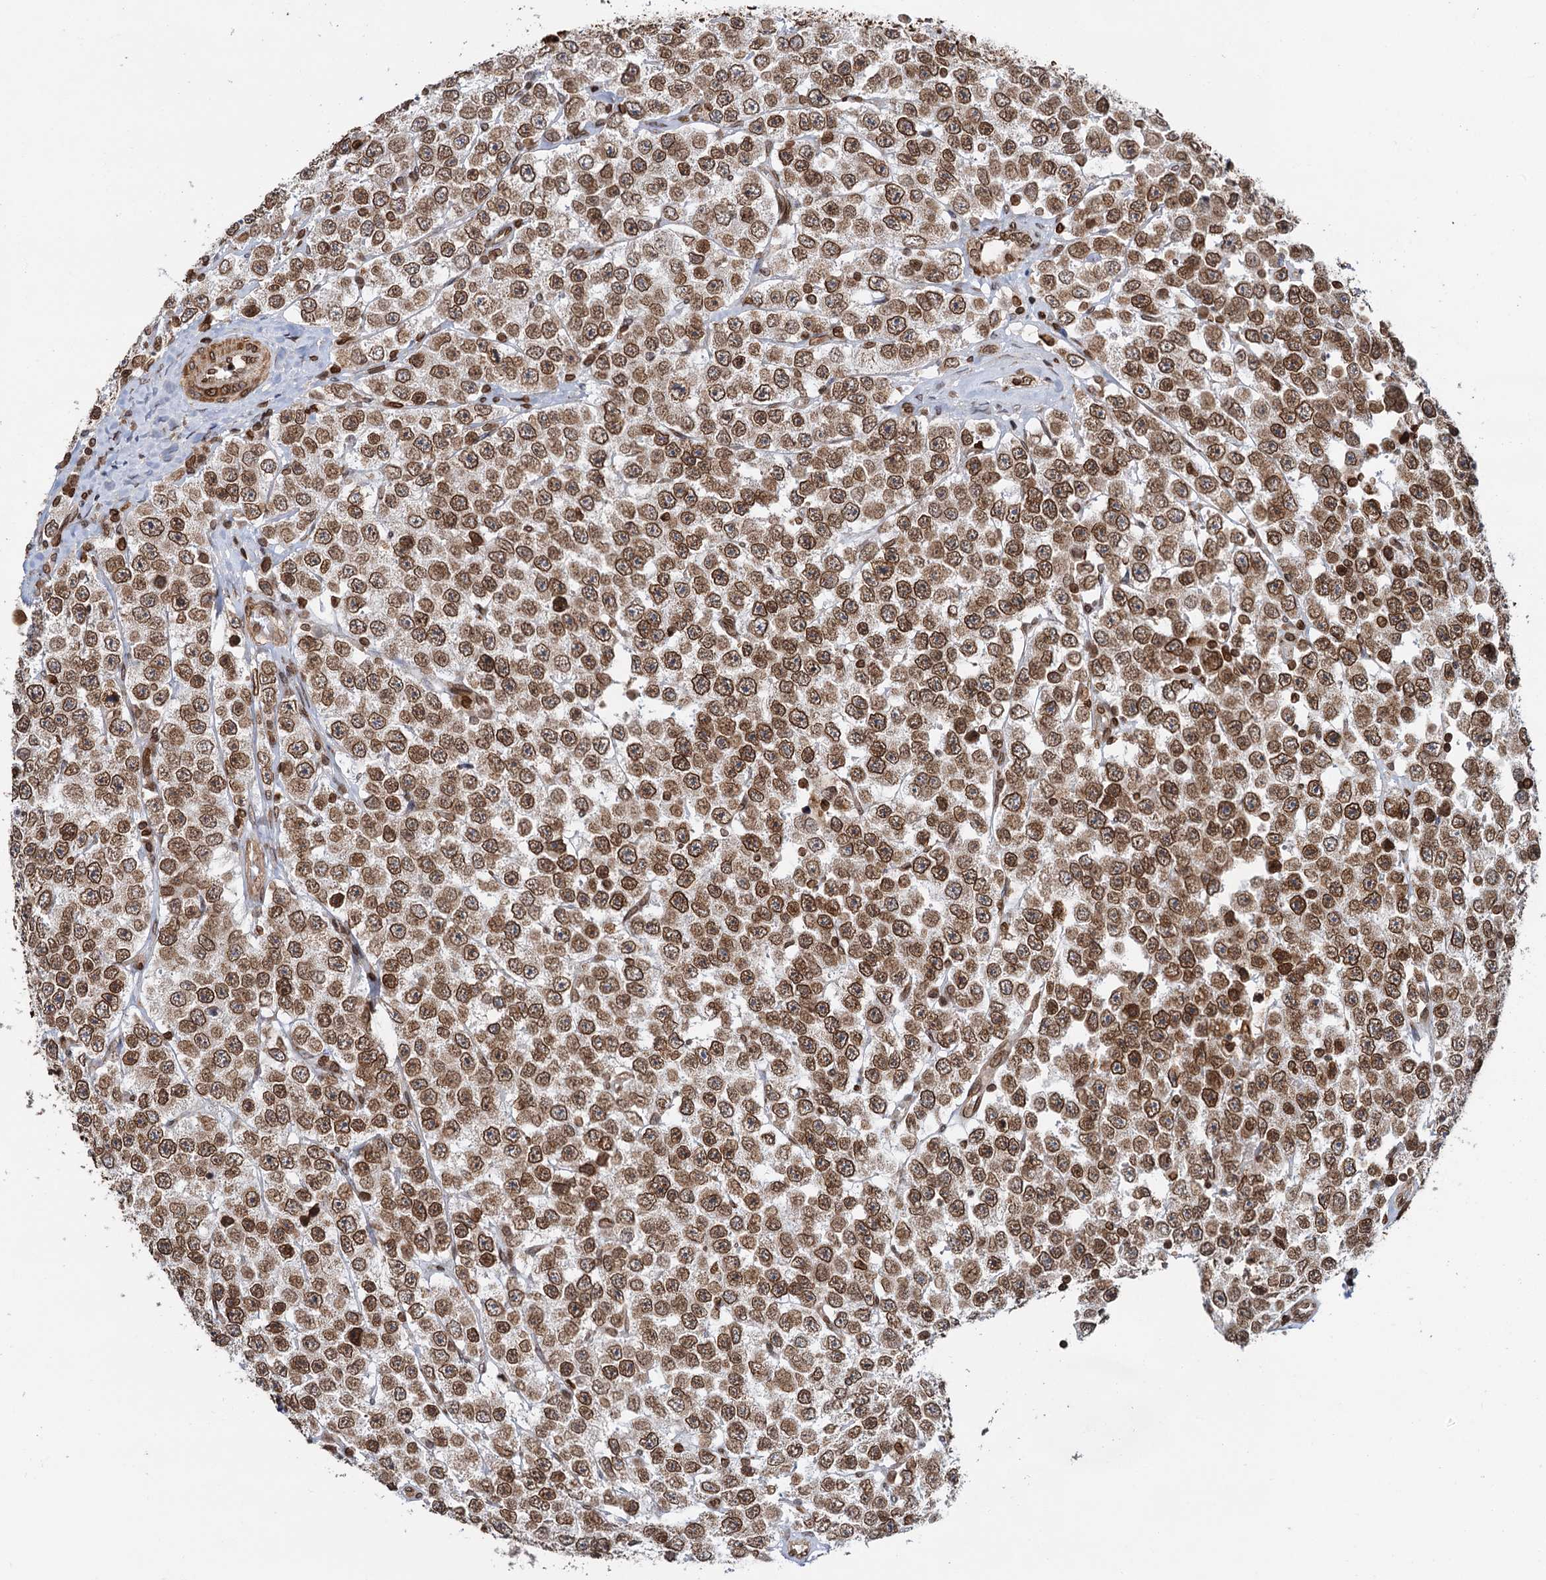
{"staining": {"intensity": "strong", "quantity": ">75%", "location": "cytoplasmic/membranous,nuclear"}, "tissue": "testis cancer", "cell_type": "Tumor cells", "image_type": "cancer", "snomed": [{"axis": "morphology", "description": "Seminoma, NOS"}, {"axis": "topography", "description": "Testis"}], "caption": "Immunohistochemical staining of seminoma (testis) displays strong cytoplasmic/membranous and nuclear protein staining in about >75% of tumor cells.", "gene": "ZC3H13", "patient": {"sex": "male", "age": 28}}